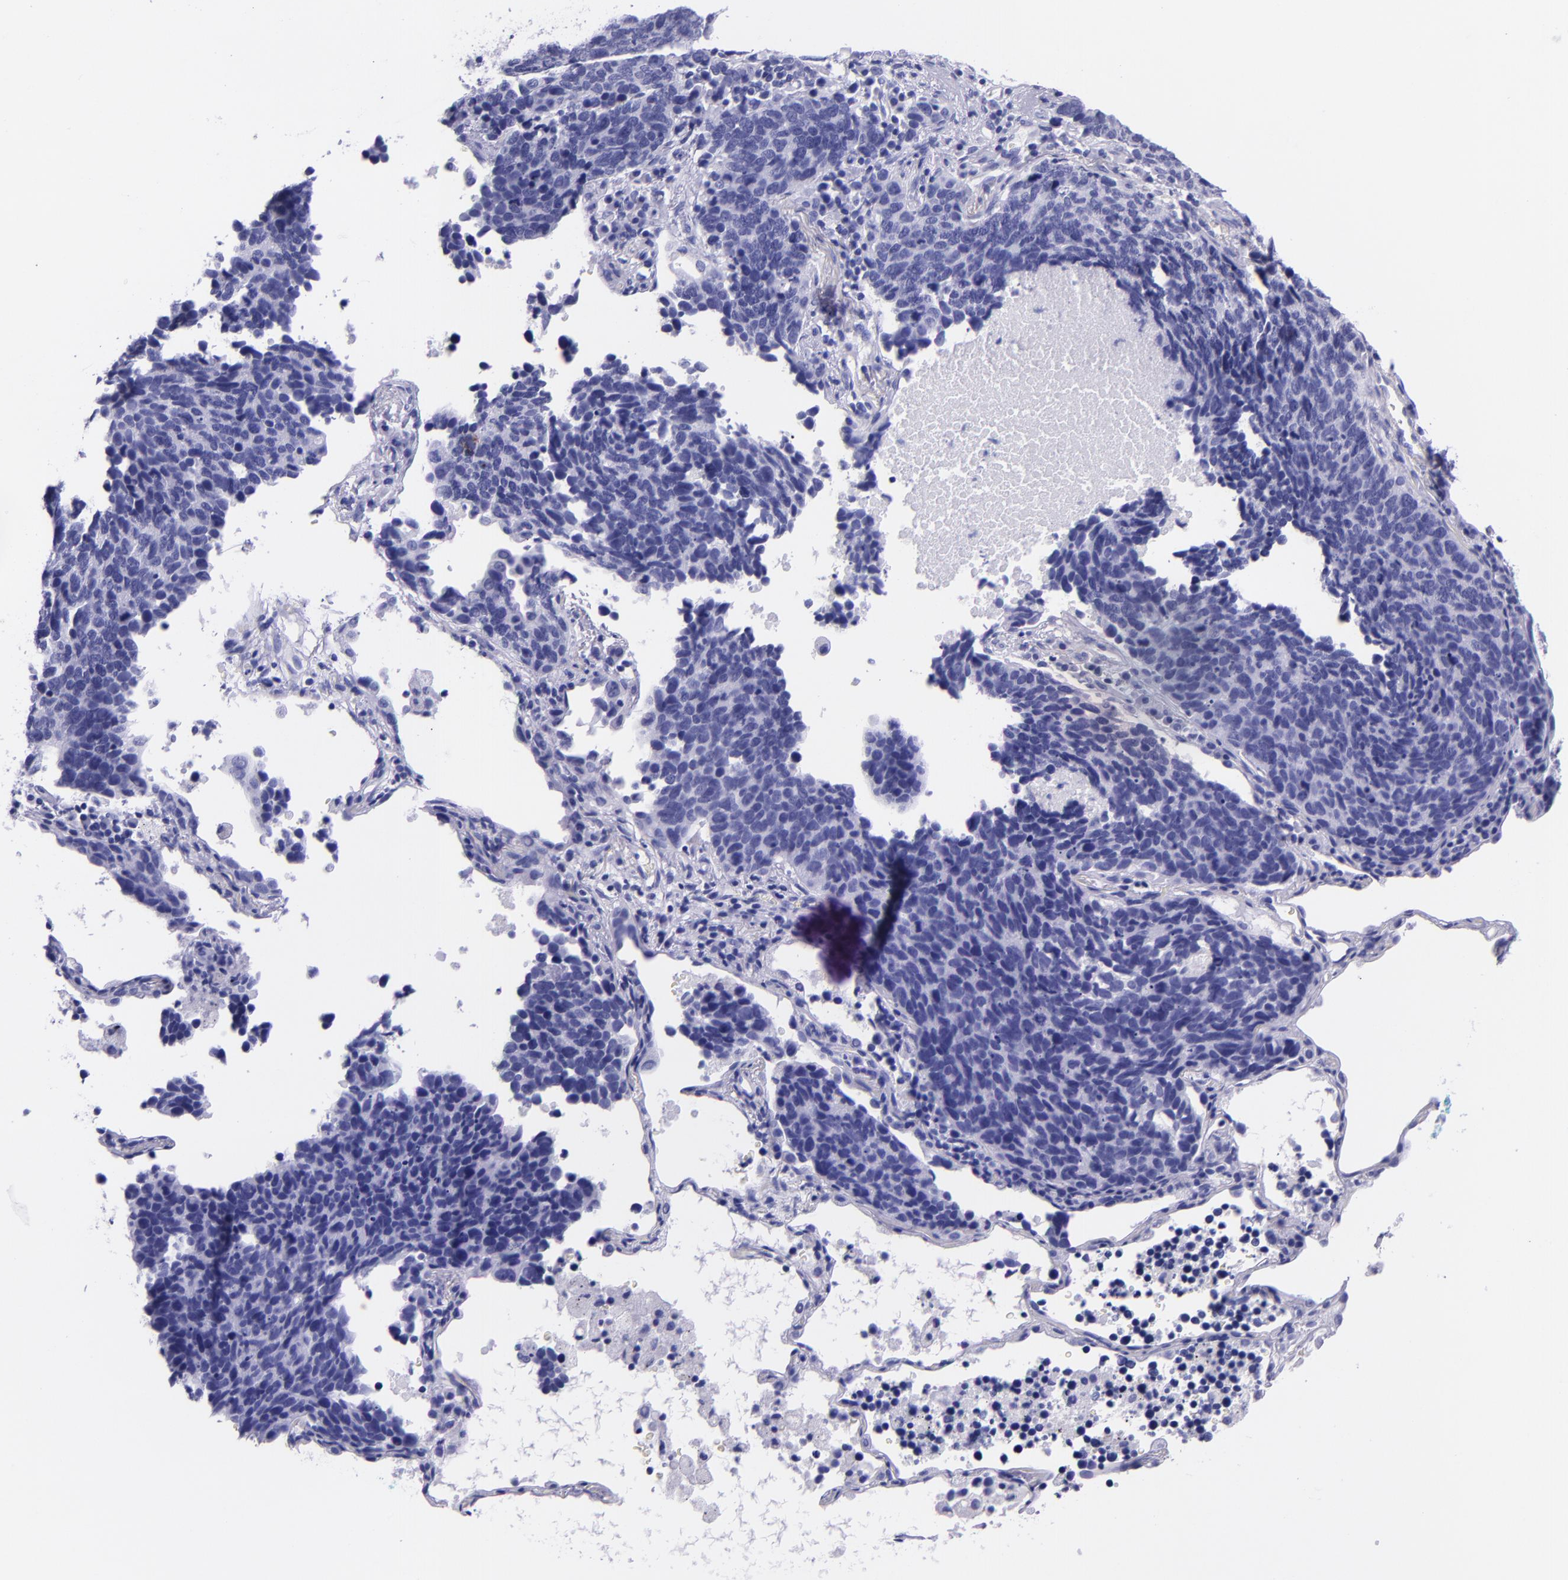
{"staining": {"intensity": "negative", "quantity": "none", "location": "none"}, "tissue": "lung cancer", "cell_type": "Tumor cells", "image_type": "cancer", "snomed": [{"axis": "morphology", "description": "Neoplasm, malignant, NOS"}, {"axis": "topography", "description": "Lung"}], "caption": "This is a image of immunohistochemistry (IHC) staining of lung cancer, which shows no positivity in tumor cells.", "gene": "MBP", "patient": {"sex": "female", "age": 75}}